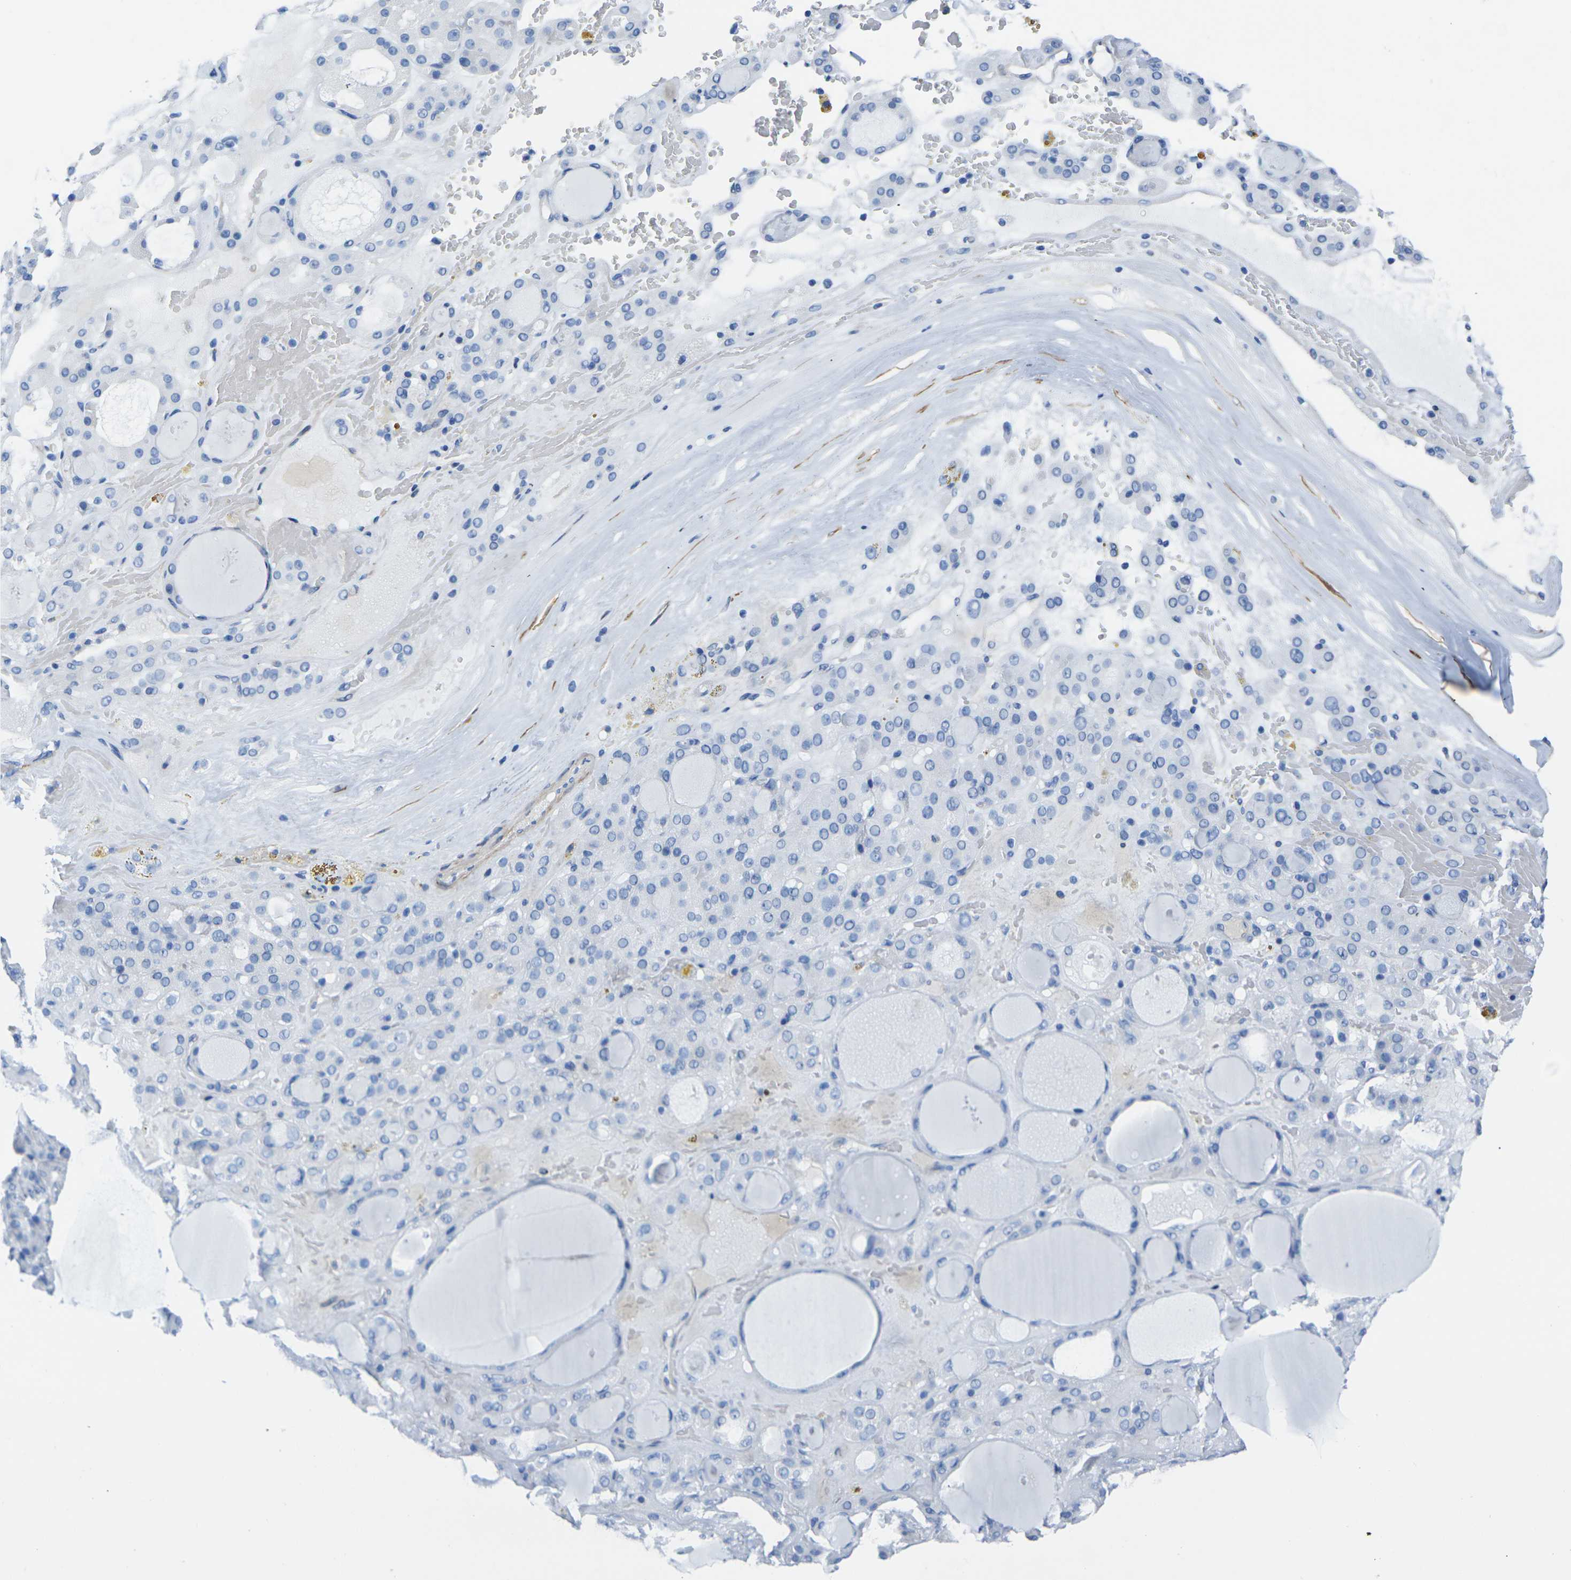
{"staining": {"intensity": "negative", "quantity": "none", "location": "none"}, "tissue": "thyroid gland", "cell_type": "Glandular cells", "image_type": "normal", "snomed": [{"axis": "morphology", "description": "Normal tissue, NOS"}, {"axis": "morphology", "description": "Carcinoma, NOS"}, {"axis": "topography", "description": "Thyroid gland"}], "caption": "The image exhibits no staining of glandular cells in unremarkable thyroid gland. The staining is performed using DAB (3,3'-diaminobenzidine) brown chromogen with nuclei counter-stained in using hematoxylin.", "gene": "CNN1", "patient": {"sex": "female", "age": 86}}